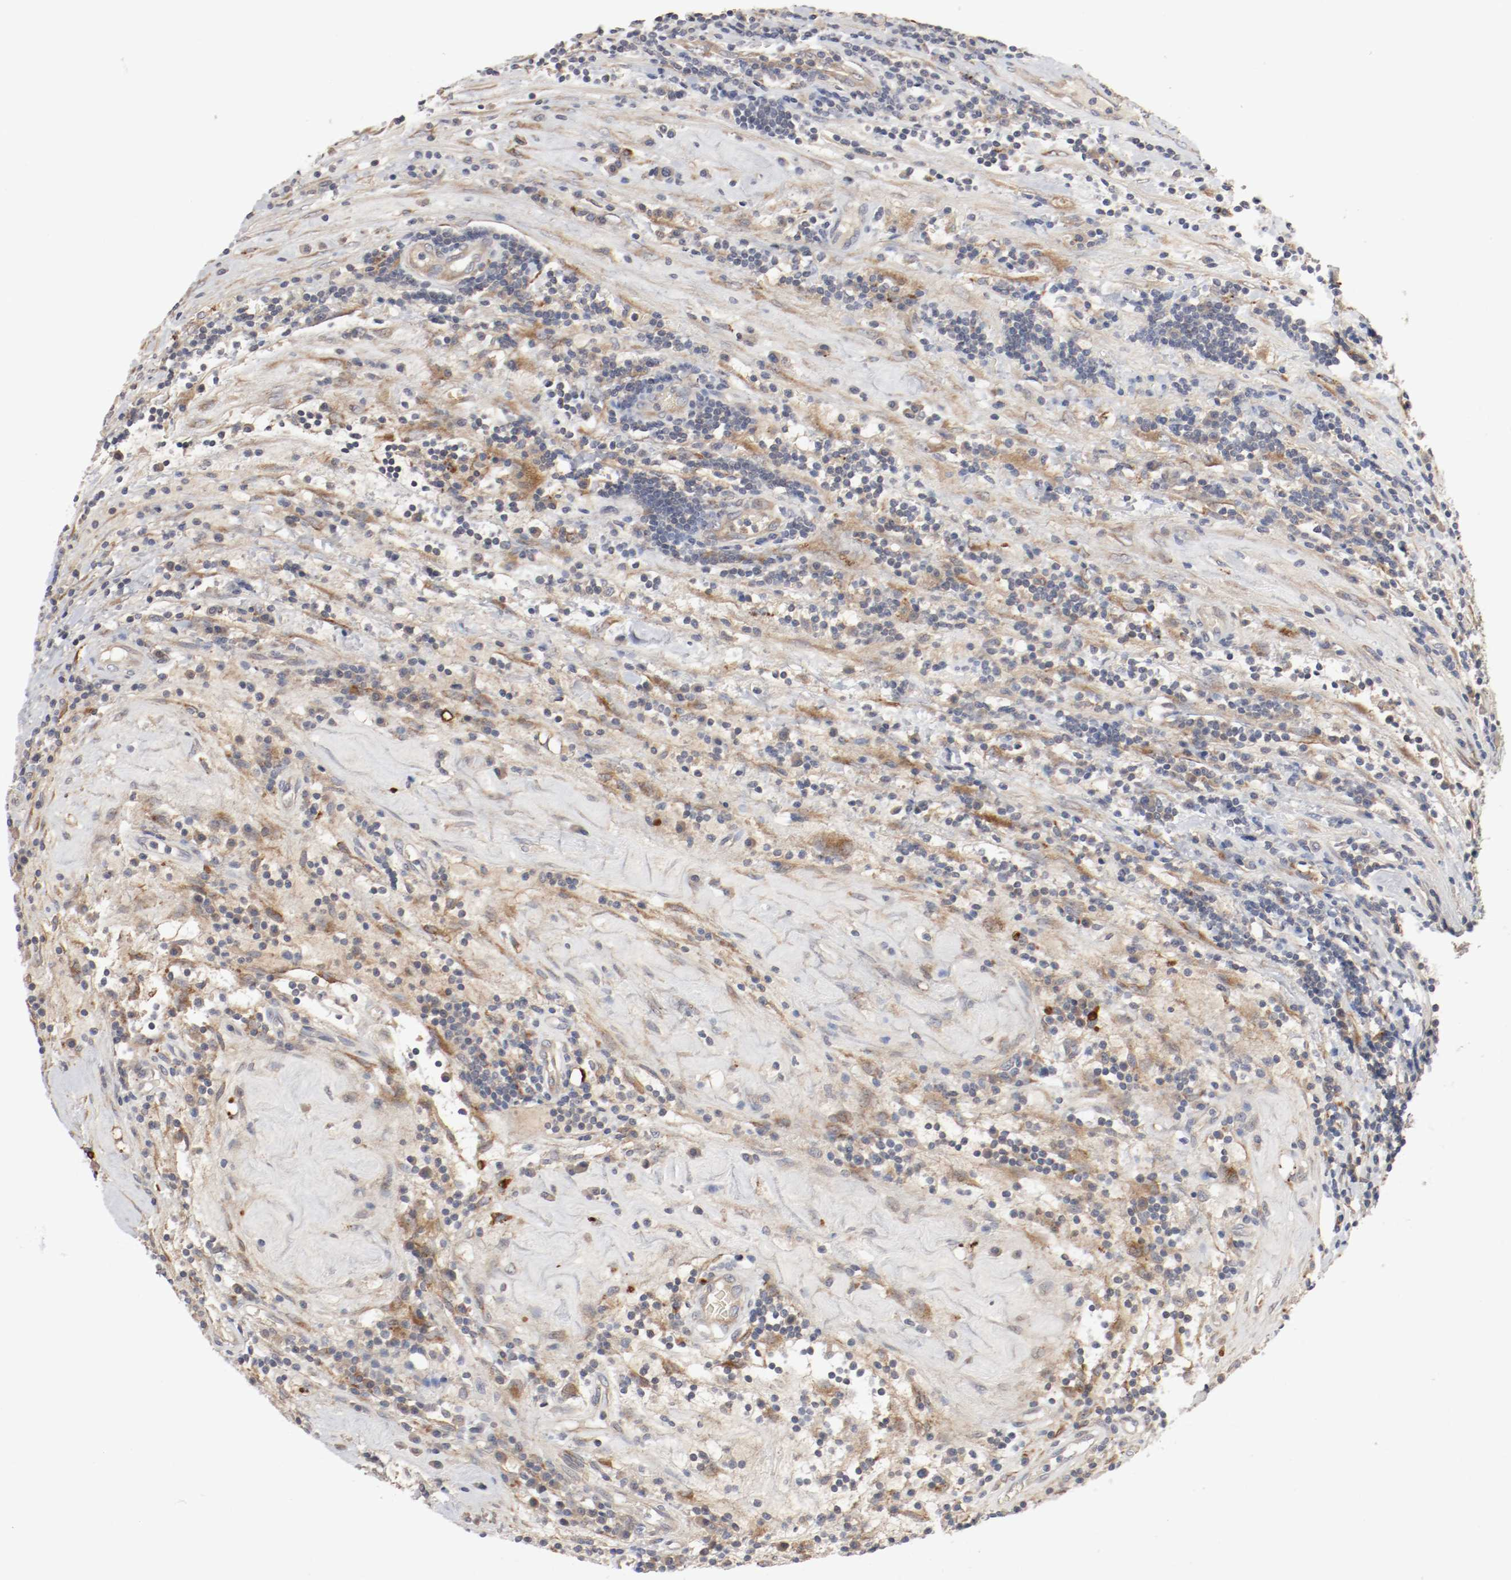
{"staining": {"intensity": "weak", "quantity": ">75%", "location": "cytoplasmic/membranous"}, "tissue": "testis cancer", "cell_type": "Tumor cells", "image_type": "cancer", "snomed": [{"axis": "morphology", "description": "Seminoma, NOS"}, {"axis": "topography", "description": "Testis"}], "caption": "Immunohistochemistry (IHC) histopathology image of testis seminoma stained for a protein (brown), which exhibits low levels of weak cytoplasmic/membranous expression in about >75% of tumor cells.", "gene": "REN", "patient": {"sex": "male", "age": 43}}